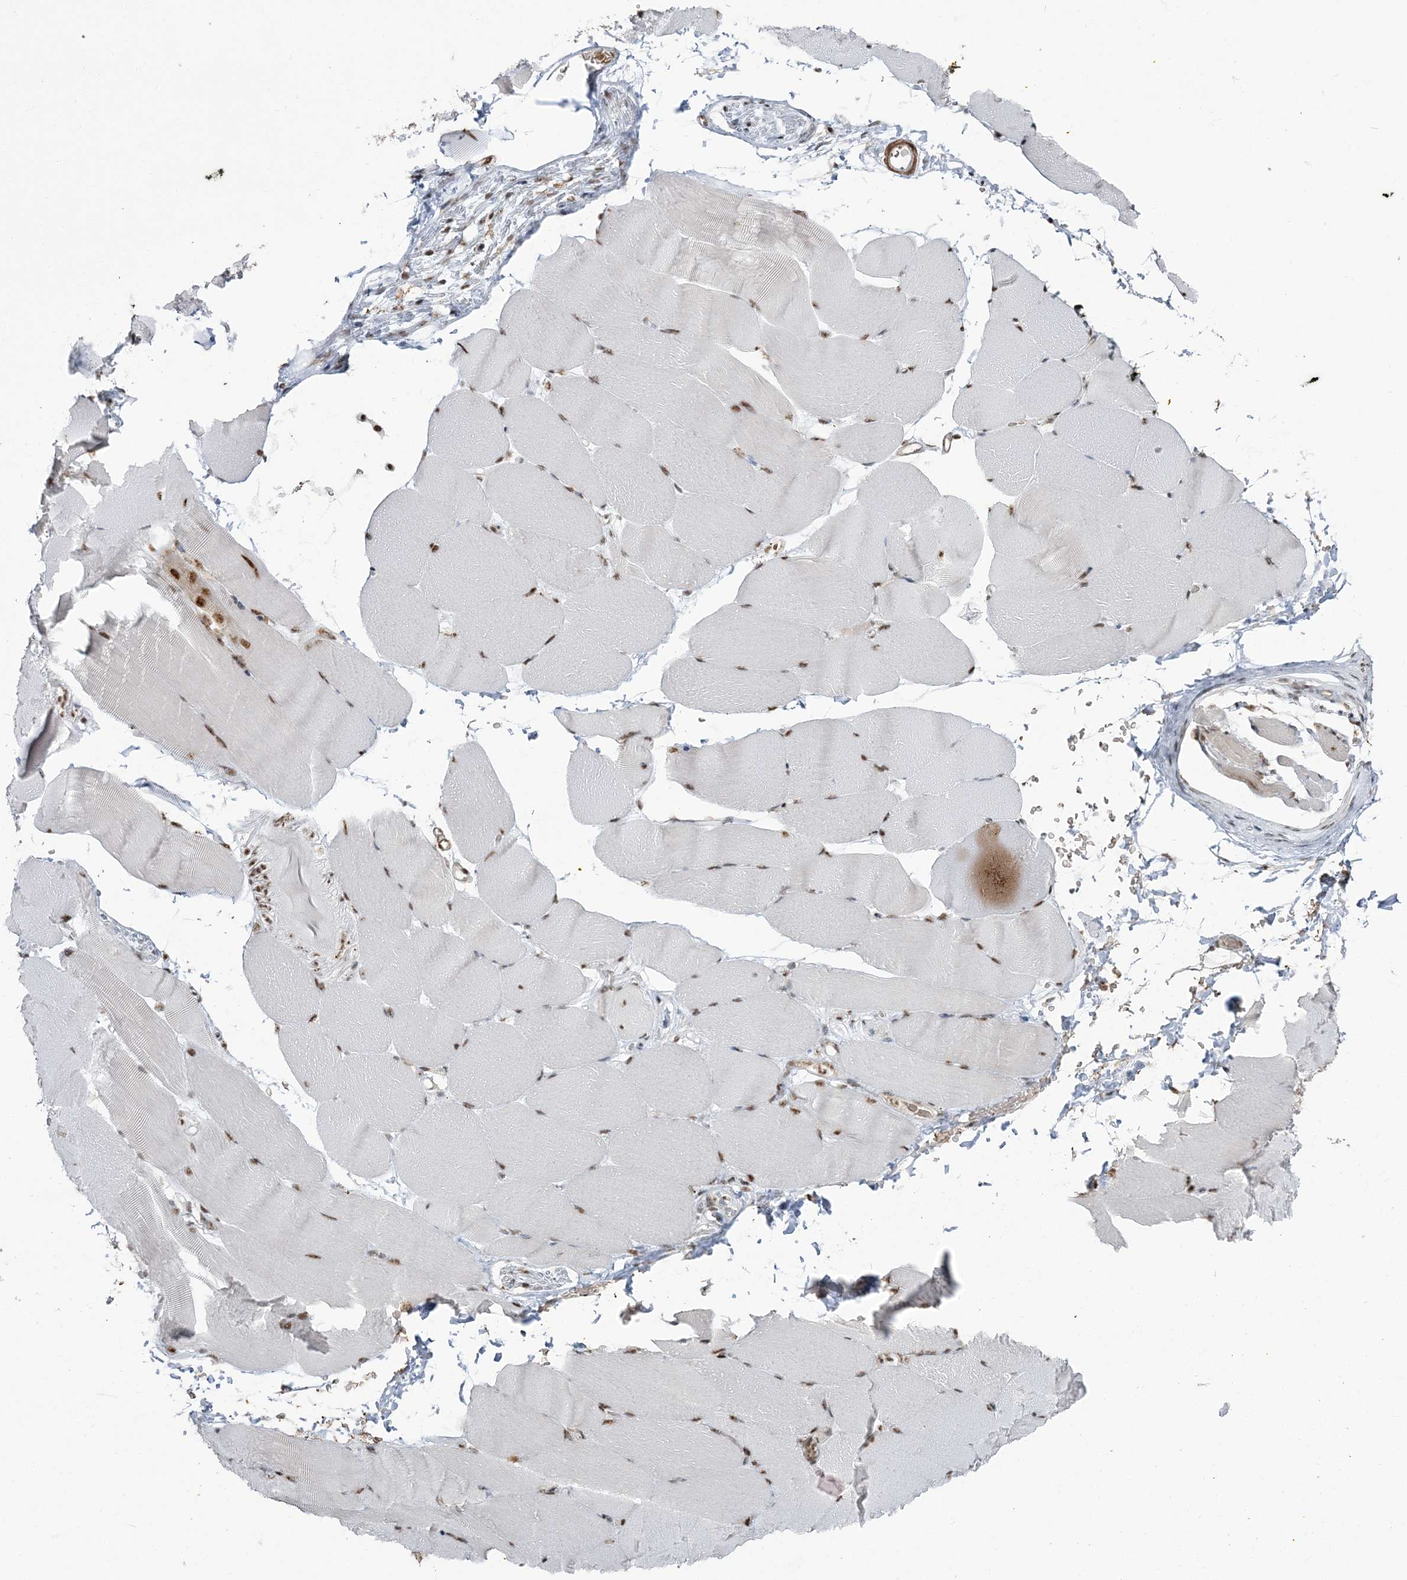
{"staining": {"intensity": "moderate", "quantity": ">75%", "location": "nuclear"}, "tissue": "skeletal muscle", "cell_type": "Myocytes", "image_type": "normal", "snomed": [{"axis": "morphology", "description": "Normal tissue, NOS"}, {"axis": "topography", "description": "Skeletal muscle"}, {"axis": "topography", "description": "Parathyroid gland"}], "caption": "This photomicrograph displays immunohistochemistry (IHC) staining of benign human skeletal muscle, with medium moderate nuclear staining in about >75% of myocytes.", "gene": "DDX46", "patient": {"sex": "female", "age": 37}}